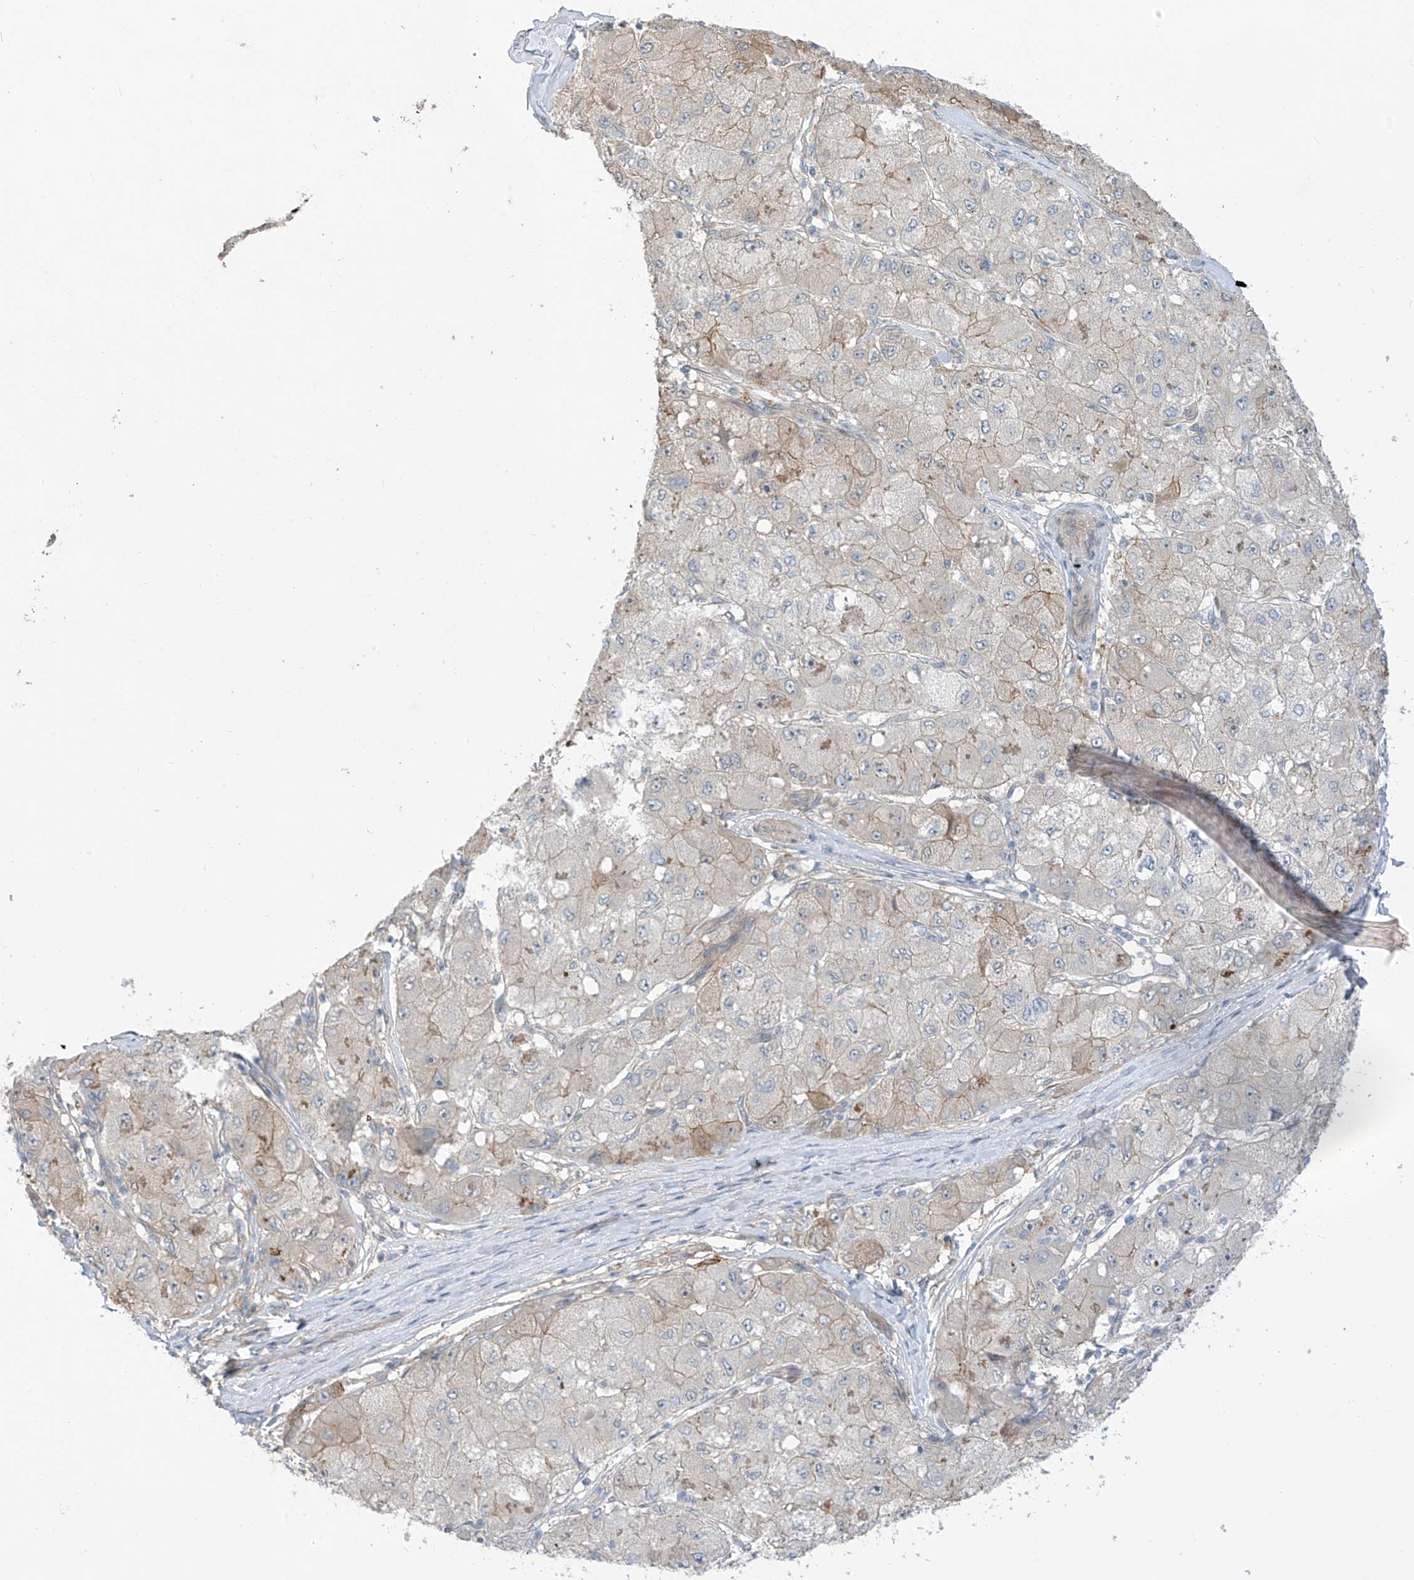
{"staining": {"intensity": "negative", "quantity": "none", "location": "none"}, "tissue": "liver cancer", "cell_type": "Tumor cells", "image_type": "cancer", "snomed": [{"axis": "morphology", "description": "Carcinoma, Hepatocellular, NOS"}, {"axis": "topography", "description": "Liver"}], "caption": "IHC photomicrograph of human hepatocellular carcinoma (liver) stained for a protein (brown), which demonstrates no expression in tumor cells.", "gene": "EIPR1", "patient": {"sex": "male", "age": 80}}